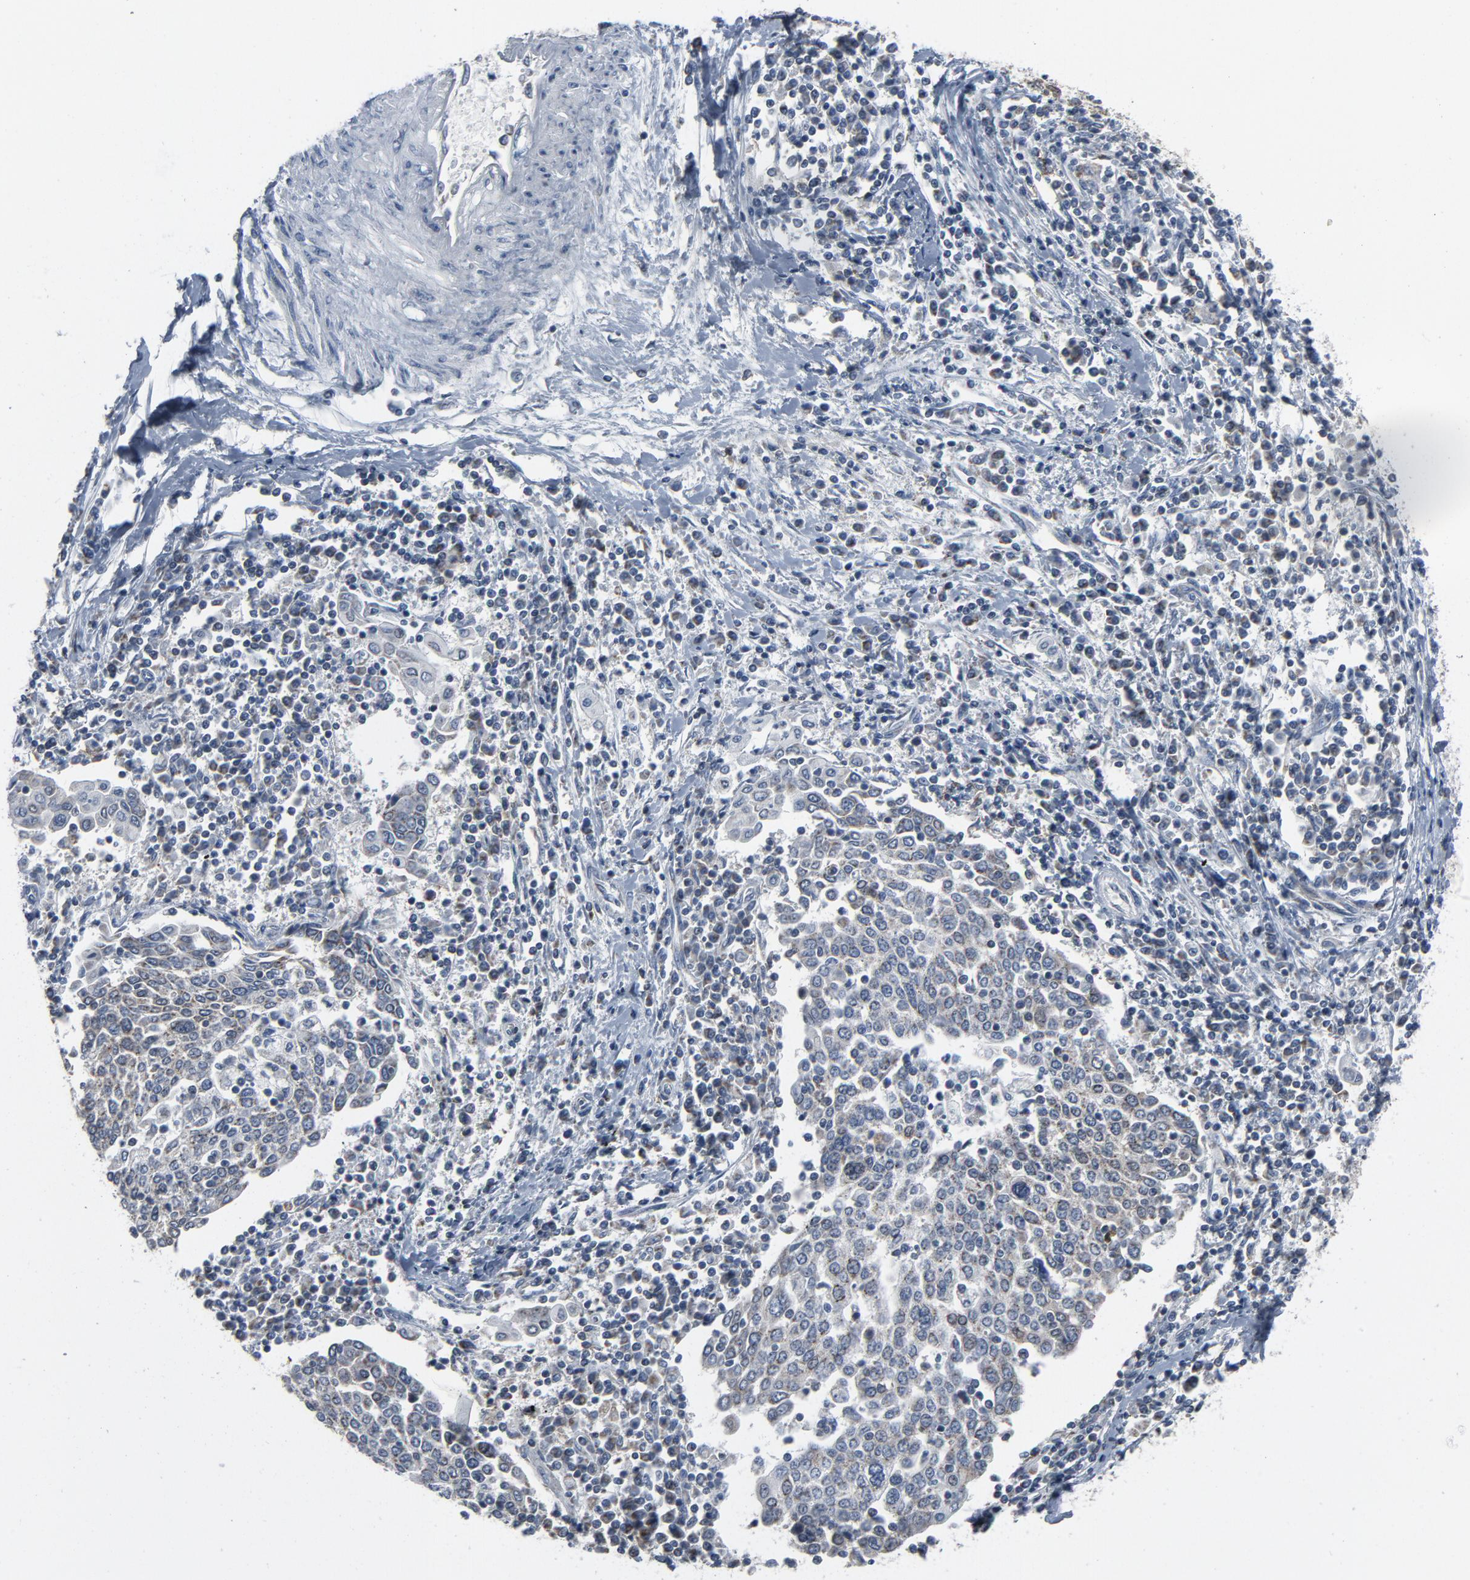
{"staining": {"intensity": "weak", "quantity": "<25%", "location": "cytoplasmic/membranous"}, "tissue": "cervical cancer", "cell_type": "Tumor cells", "image_type": "cancer", "snomed": [{"axis": "morphology", "description": "Squamous cell carcinoma, NOS"}, {"axis": "topography", "description": "Cervix"}], "caption": "Tumor cells are negative for protein expression in human cervical cancer.", "gene": "GPX2", "patient": {"sex": "female", "age": 40}}